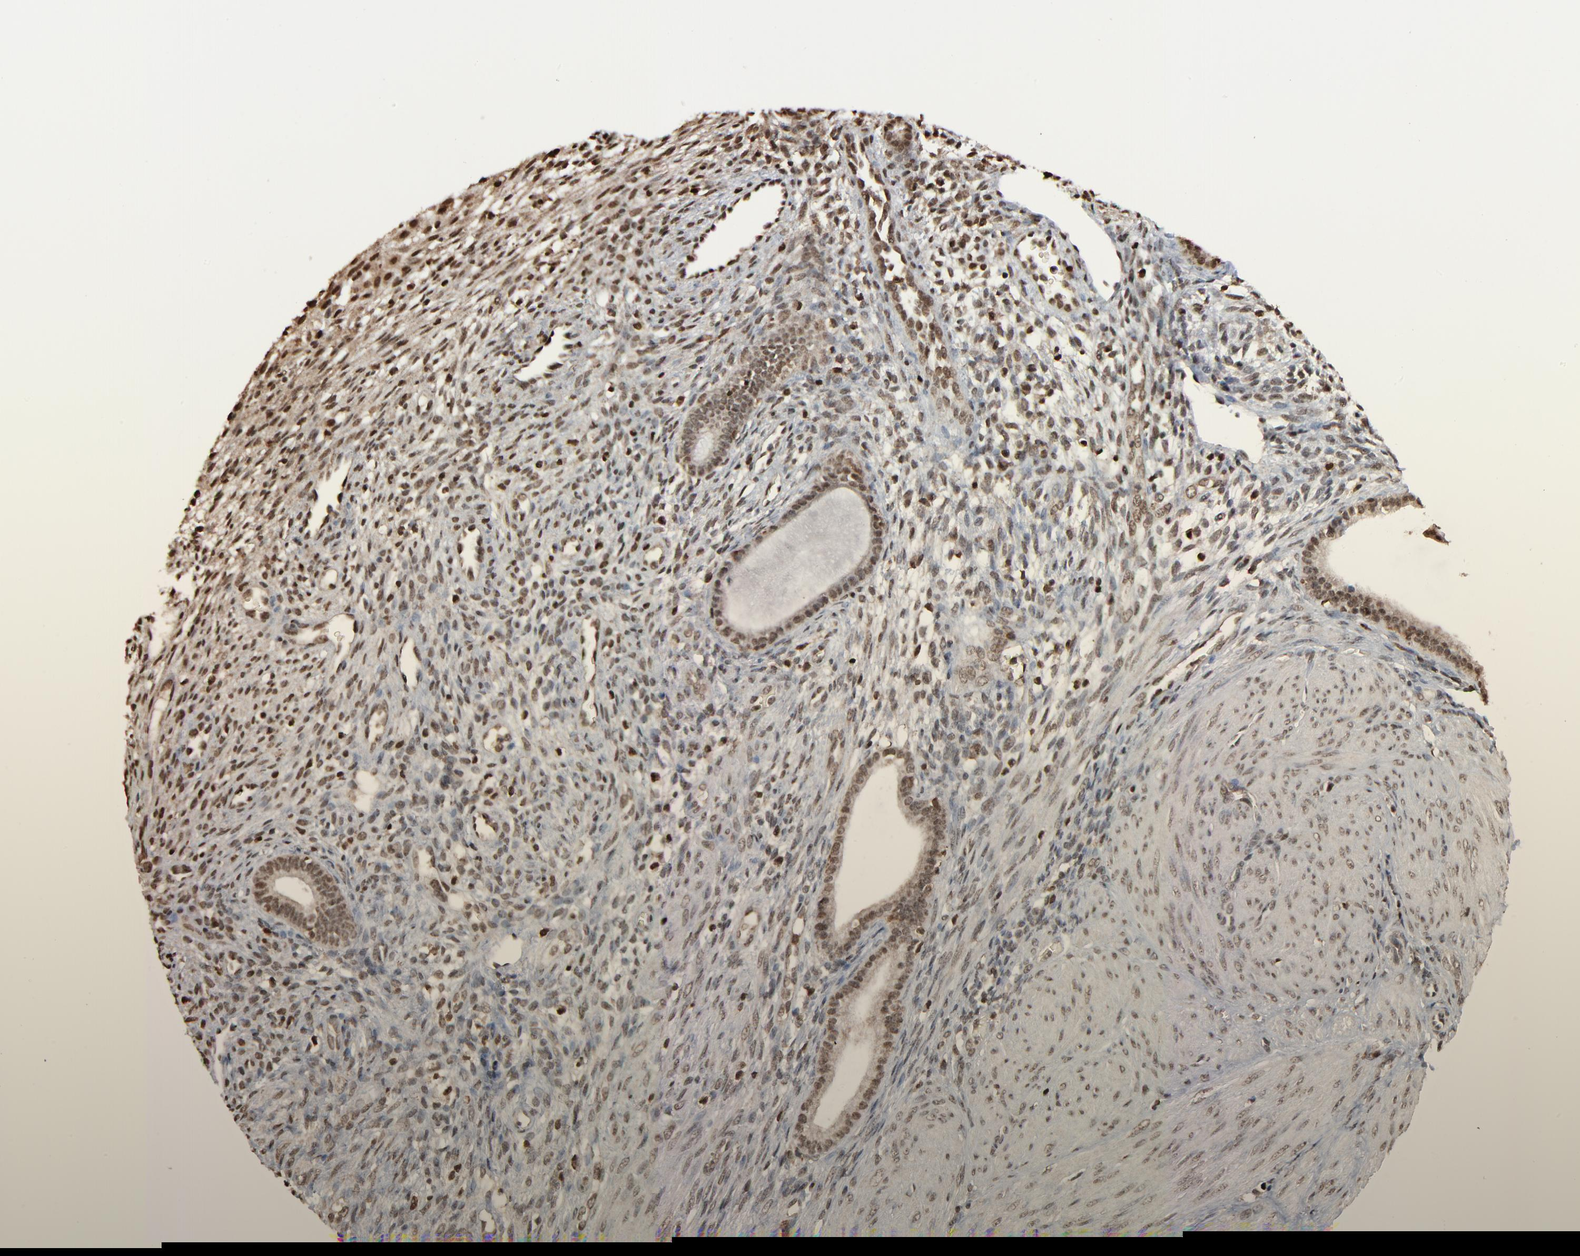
{"staining": {"intensity": "moderate", "quantity": ">75%", "location": "nuclear"}, "tissue": "endometrium", "cell_type": "Cells in endometrial stroma", "image_type": "normal", "snomed": [{"axis": "morphology", "description": "Normal tissue, NOS"}, {"axis": "topography", "description": "Endometrium"}], "caption": "Endometrium was stained to show a protein in brown. There is medium levels of moderate nuclear expression in about >75% of cells in endometrial stroma. (IHC, brightfield microscopy, high magnification).", "gene": "RPS6KA3", "patient": {"sex": "female", "age": 72}}